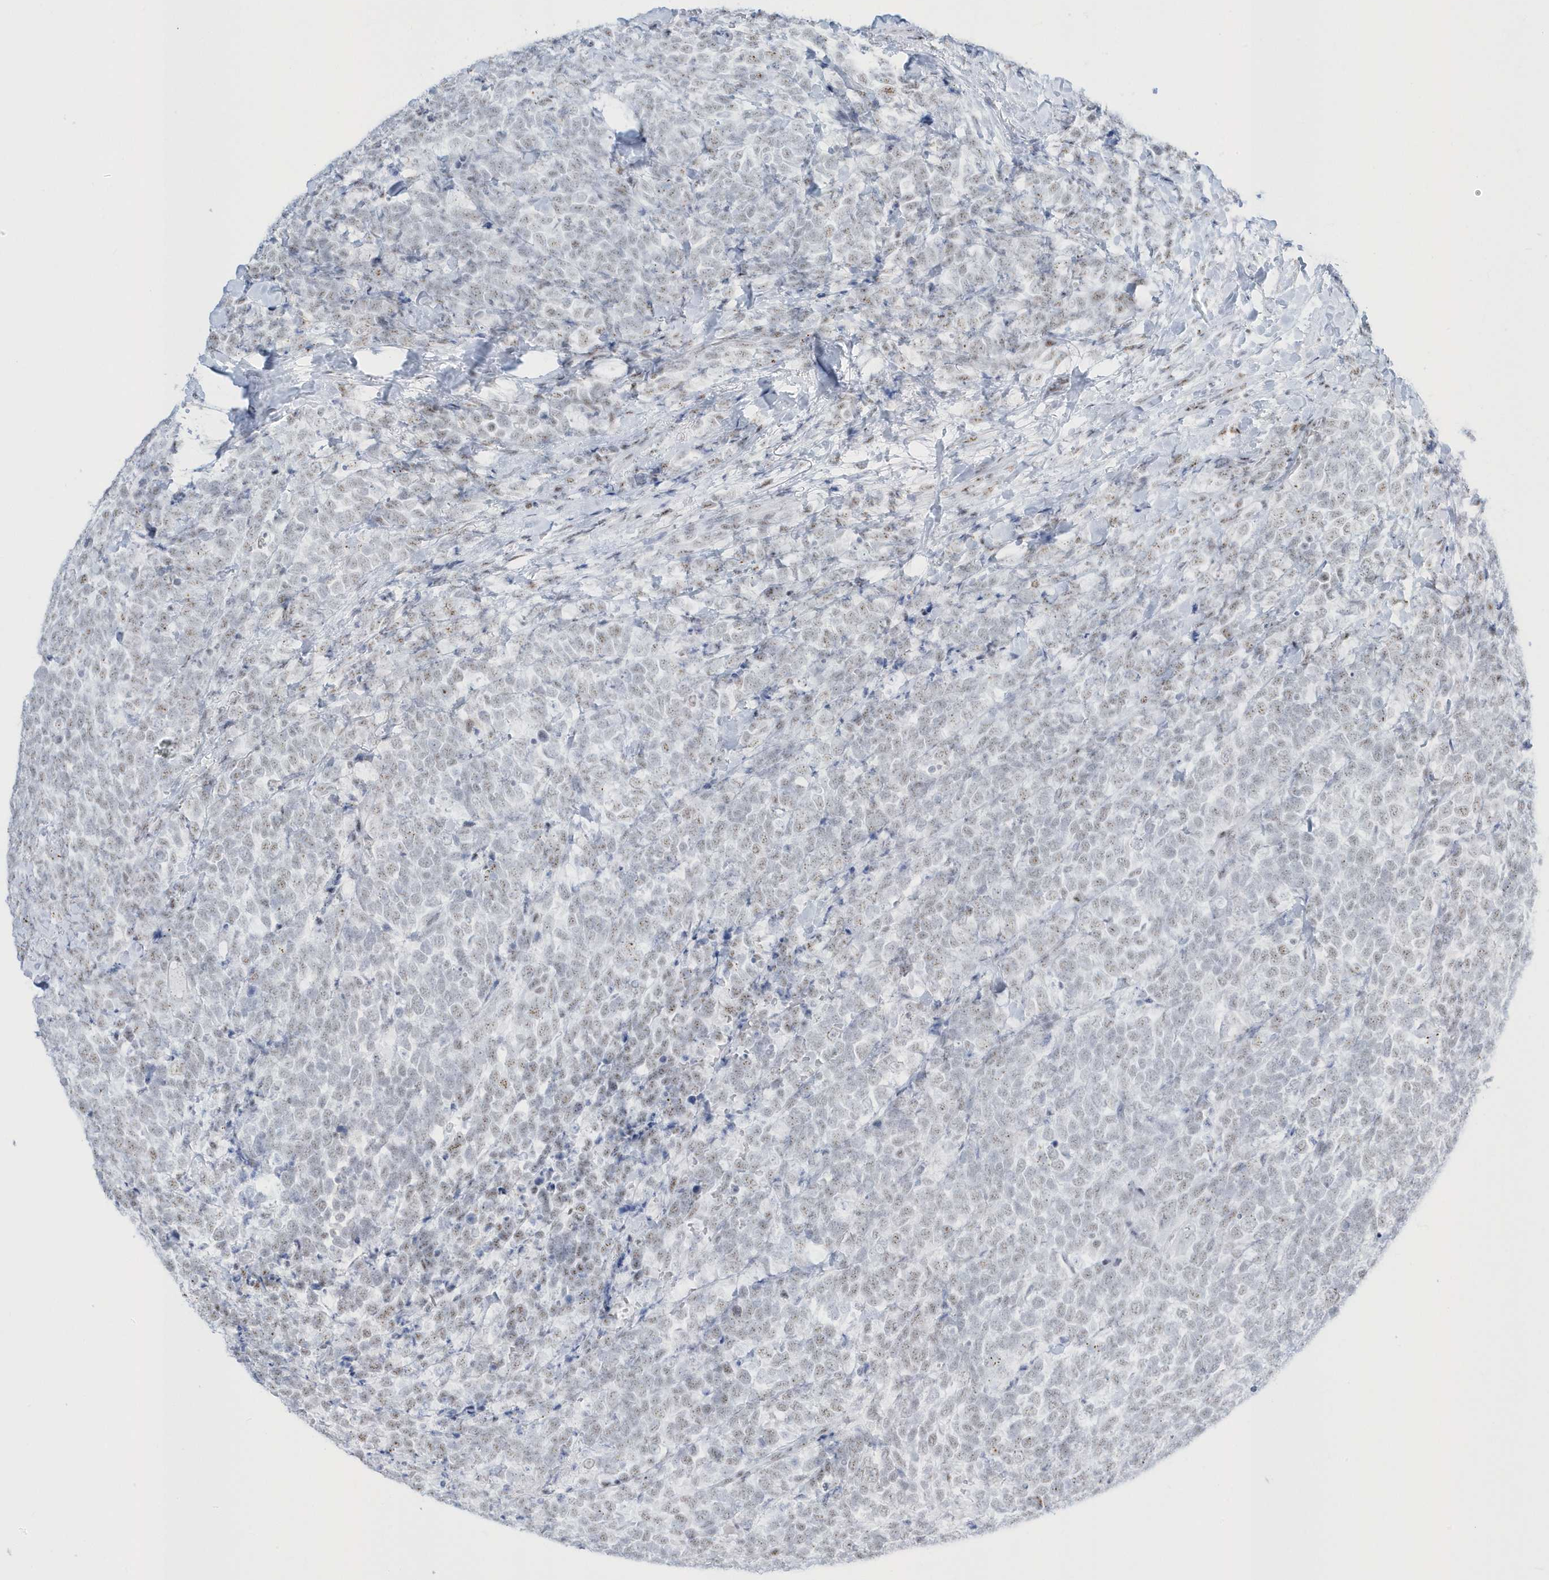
{"staining": {"intensity": "weak", "quantity": "<25%", "location": "nuclear"}, "tissue": "urothelial cancer", "cell_type": "Tumor cells", "image_type": "cancer", "snomed": [{"axis": "morphology", "description": "Urothelial carcinoma, High grade"}, {"axis": "topography", "description": "Urinary bladder"}], "caption": "A high-resolution image shows IHC staining of urothelial cancer, which exhibits no significant staining in tumor cells. (DAB IHC, high magnification).", "gene": "PLEKHN1", "patient": {"sex": "female", "age": 82}}